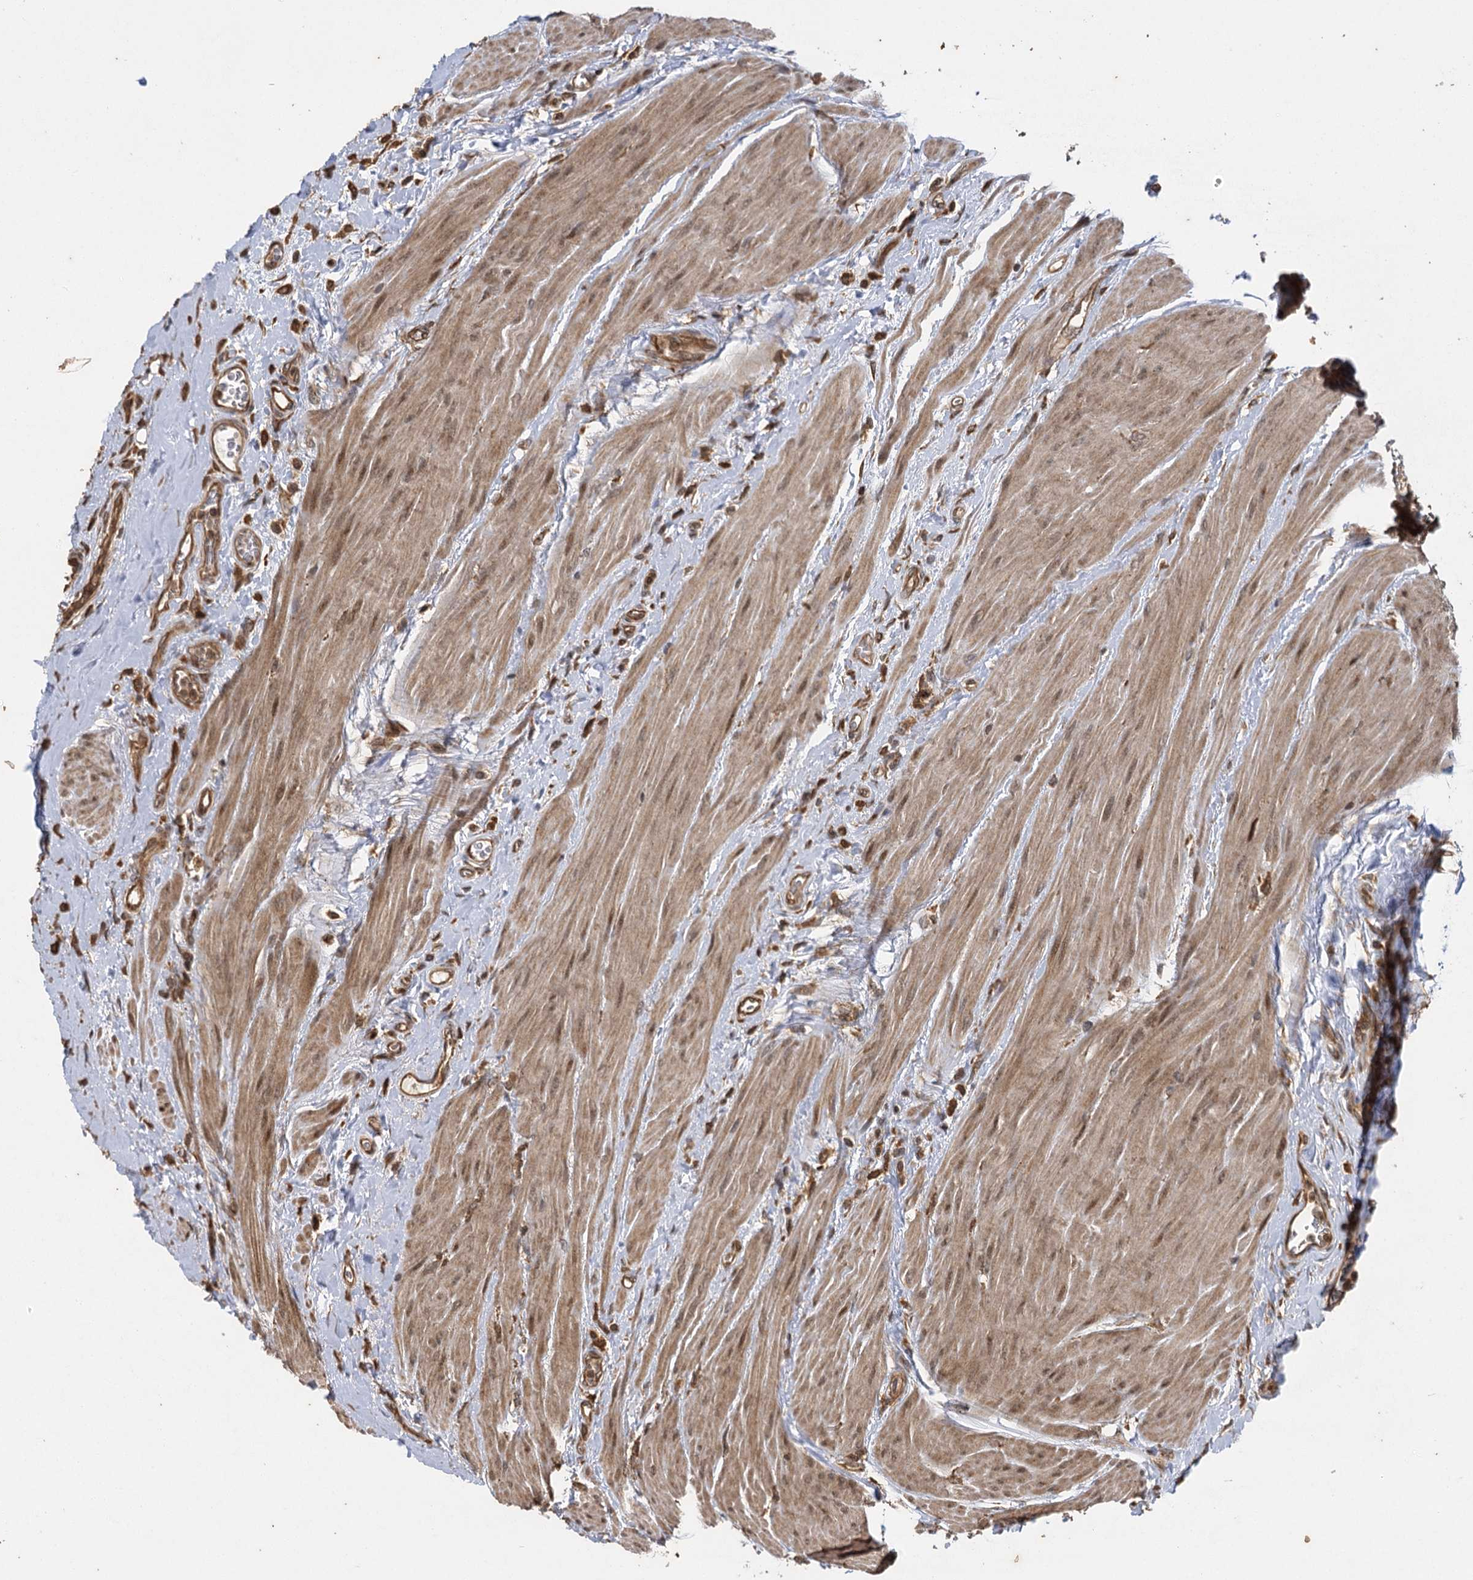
{"staining": {"intensity": "strong", "quantity": ">75%", "location": "cytoplasmic/membranous,nuclear"}, "tissue": "urothelial cancer", "cell_type": "Tumor cells", "image_type": "cancer", "snomed": [{"axis": "morphology", "description": "Urothelial carcinoma, High grade"}, {"axis": "topography", "description": "Urinary bladder"}], "caption": "Urothelial cancer stained with DAB (3,3'-diaminobenzidine) immunohistochemistry (IHC) shows high levels of strong cytoplasmic/membranous and nuclear staining in about >75% of tumor cells.", "gene": "IL11RA", "patient": {"sex": "male", "age": 50}}